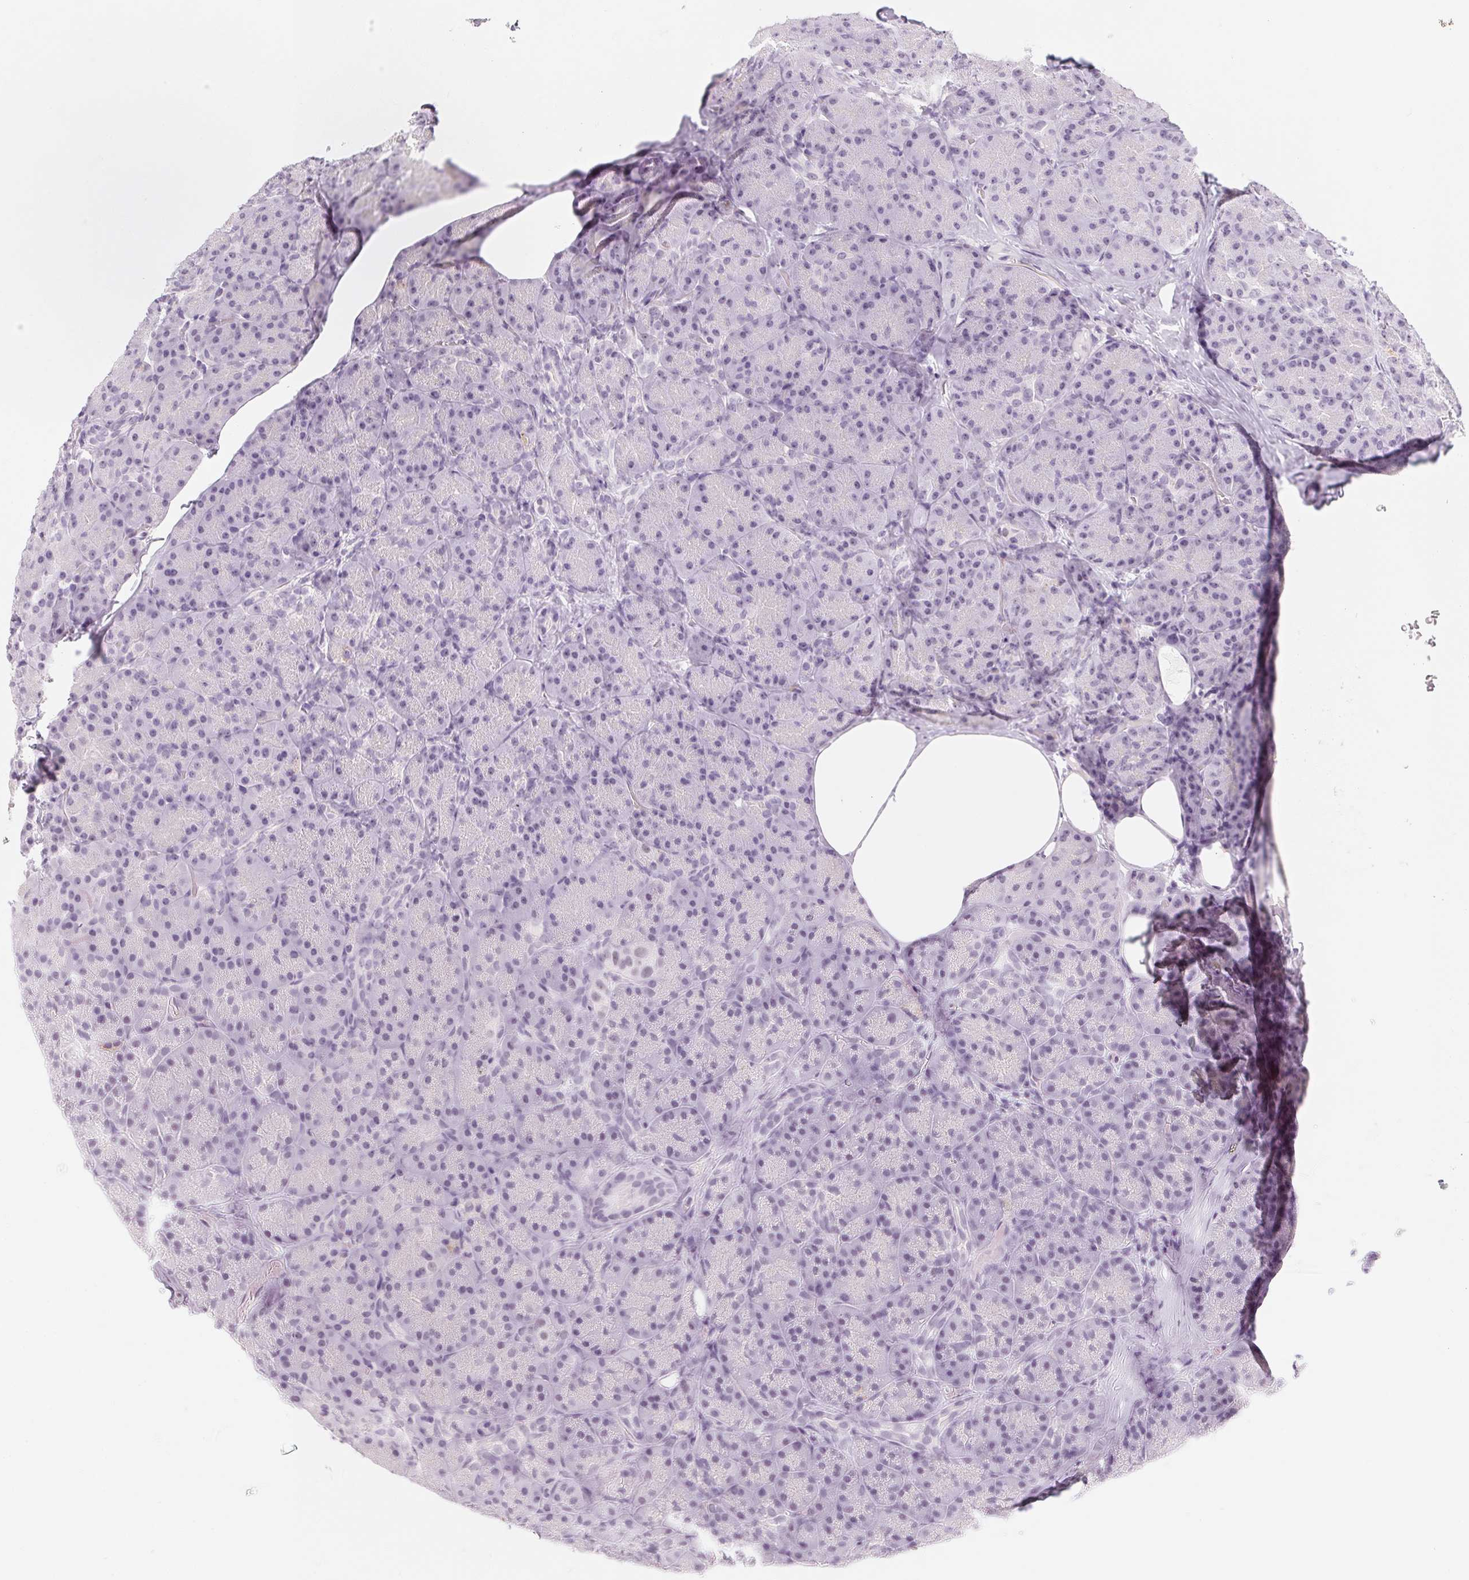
{"staining": {"intensity": "weak", "quantity": "25%-75%", "location": "nuclear"}, "tissue": "pancreas", "cell_type": "Exocrine glandular cells", "image_type": "normal", "snomed": [{"axis": "morphology", "description": "Normal tissue, NOS"}, {"axis": "topography", "description": "Pancreas"}], "caption": "This image shows immunohistochemistry staining of unremarkable pancreas, with low weak nuclear expression in approximately 25%-75% of exocrine glandular cells.", "gene": "ZIC4", "patient": {"sex": "male", "age": 57}}